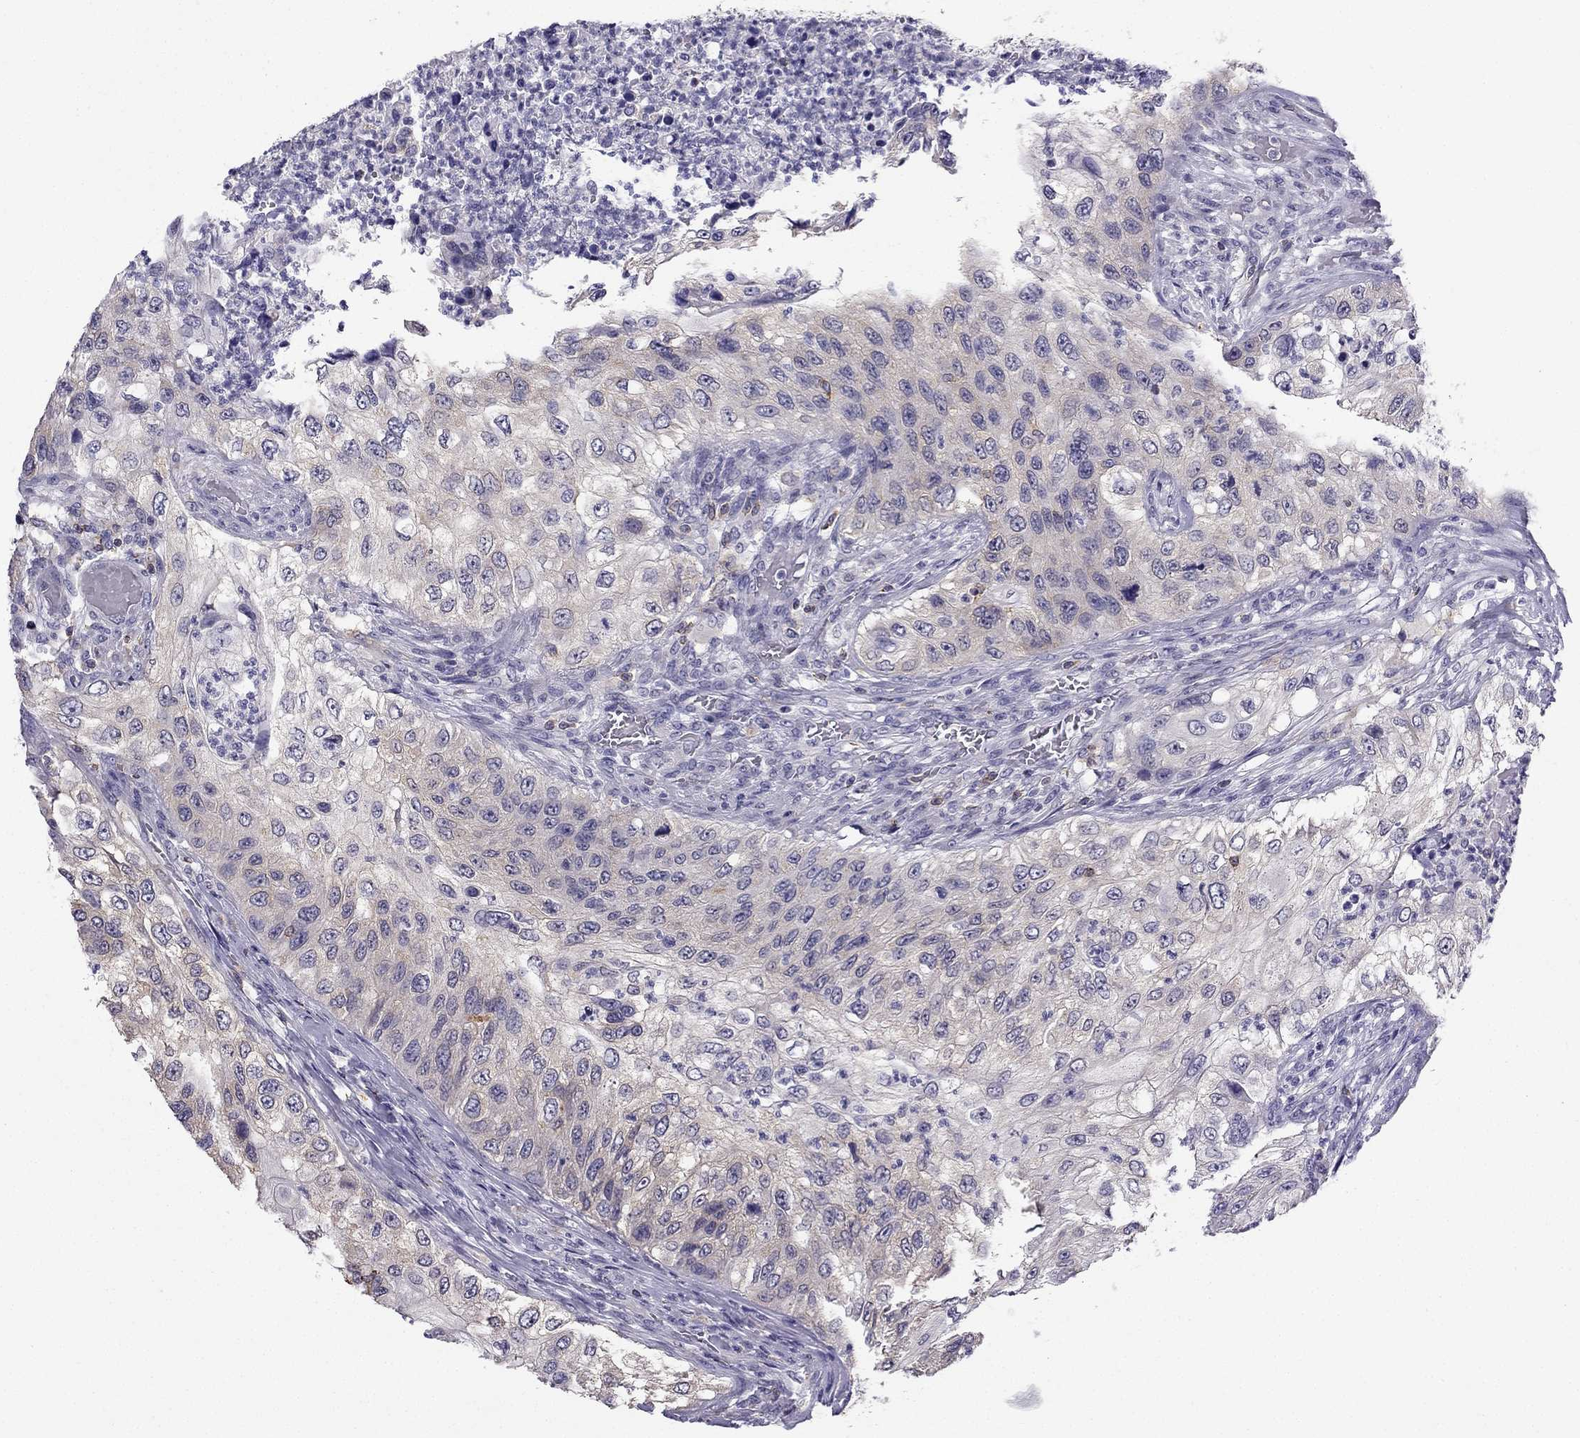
{"staining": {"intensity": "weak", "quantity": "<25%", "location": "cytoplasmic/membranous"}, "tissue": "urothelial cancer", "cell_type": "Tumor cells", "image_type": "cancer", "snomed": [{"axis": "morphology", "description": "Urothelial carcinoma, High grade"}, {"axis": "topography", "description": "Urinary bladder"}], "caption": "IHC of human urothelial cancer exhibits no expression in tumor cells. The staining was performed using DAB (3,3'-diaminobenzidine) to visualize the protein expression in brown, while the nuclei were stained in blue with hematoxylin (Magnification: 20x).", "gene": "CCK", "patient": {"sex": "female", "age": 60}}